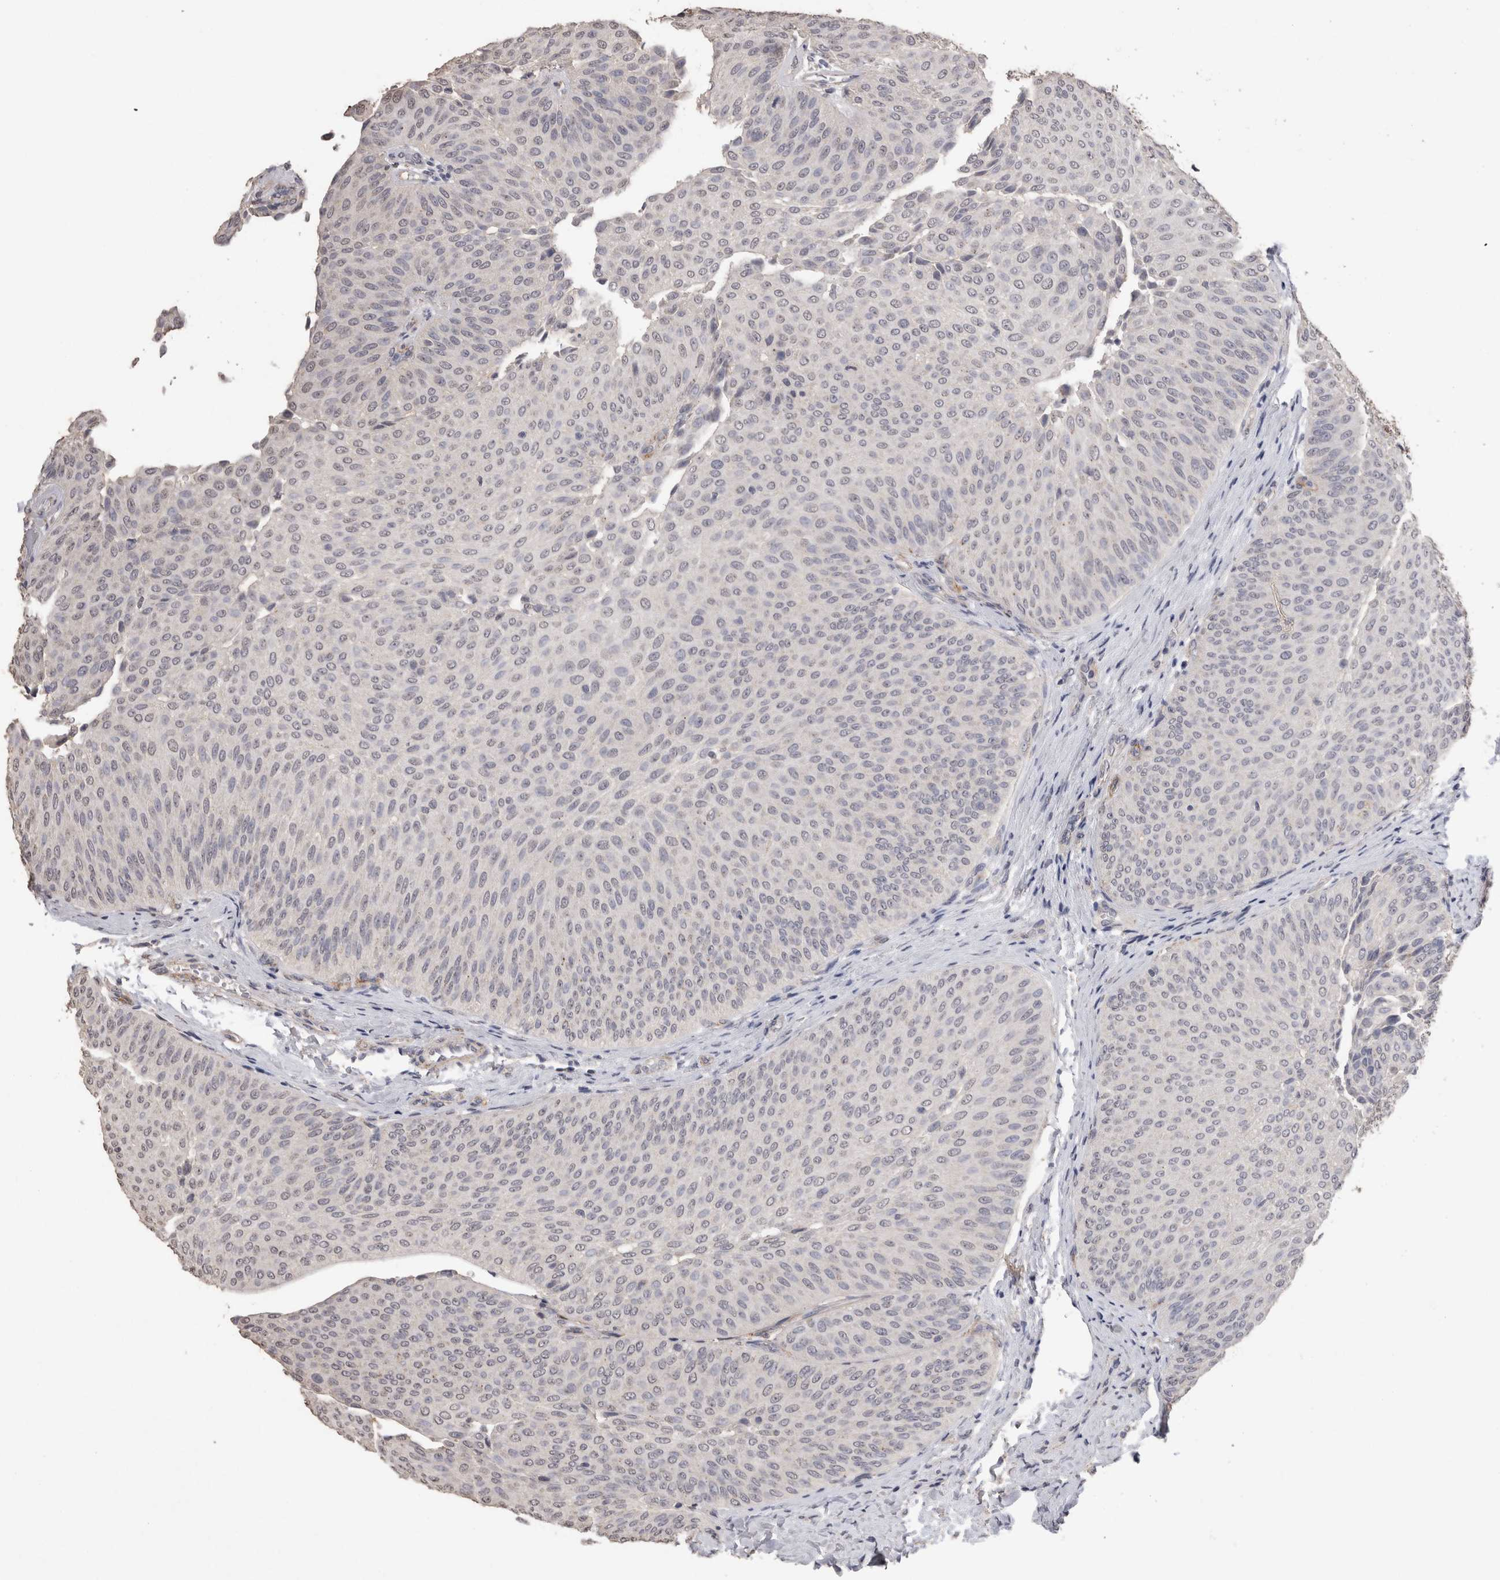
{"staining": {"intensity": "negative", "quantity": "none", "location": "none"}, "tissue": "urothelial cancer", "cell_type": "Tumor cells", "image_type": "cancer", "snomed": [{"axis": "morphology", "description": "Urothelial carcinoma, Low grade"}, {"axis": "topography", "description": "Urinary bladder"}], "caption": "Image shows no protein staining in tumor cells of urothelial cancer tissue.", "gene": "CDH6", "patient": {"sex": "female", "age": 60}}